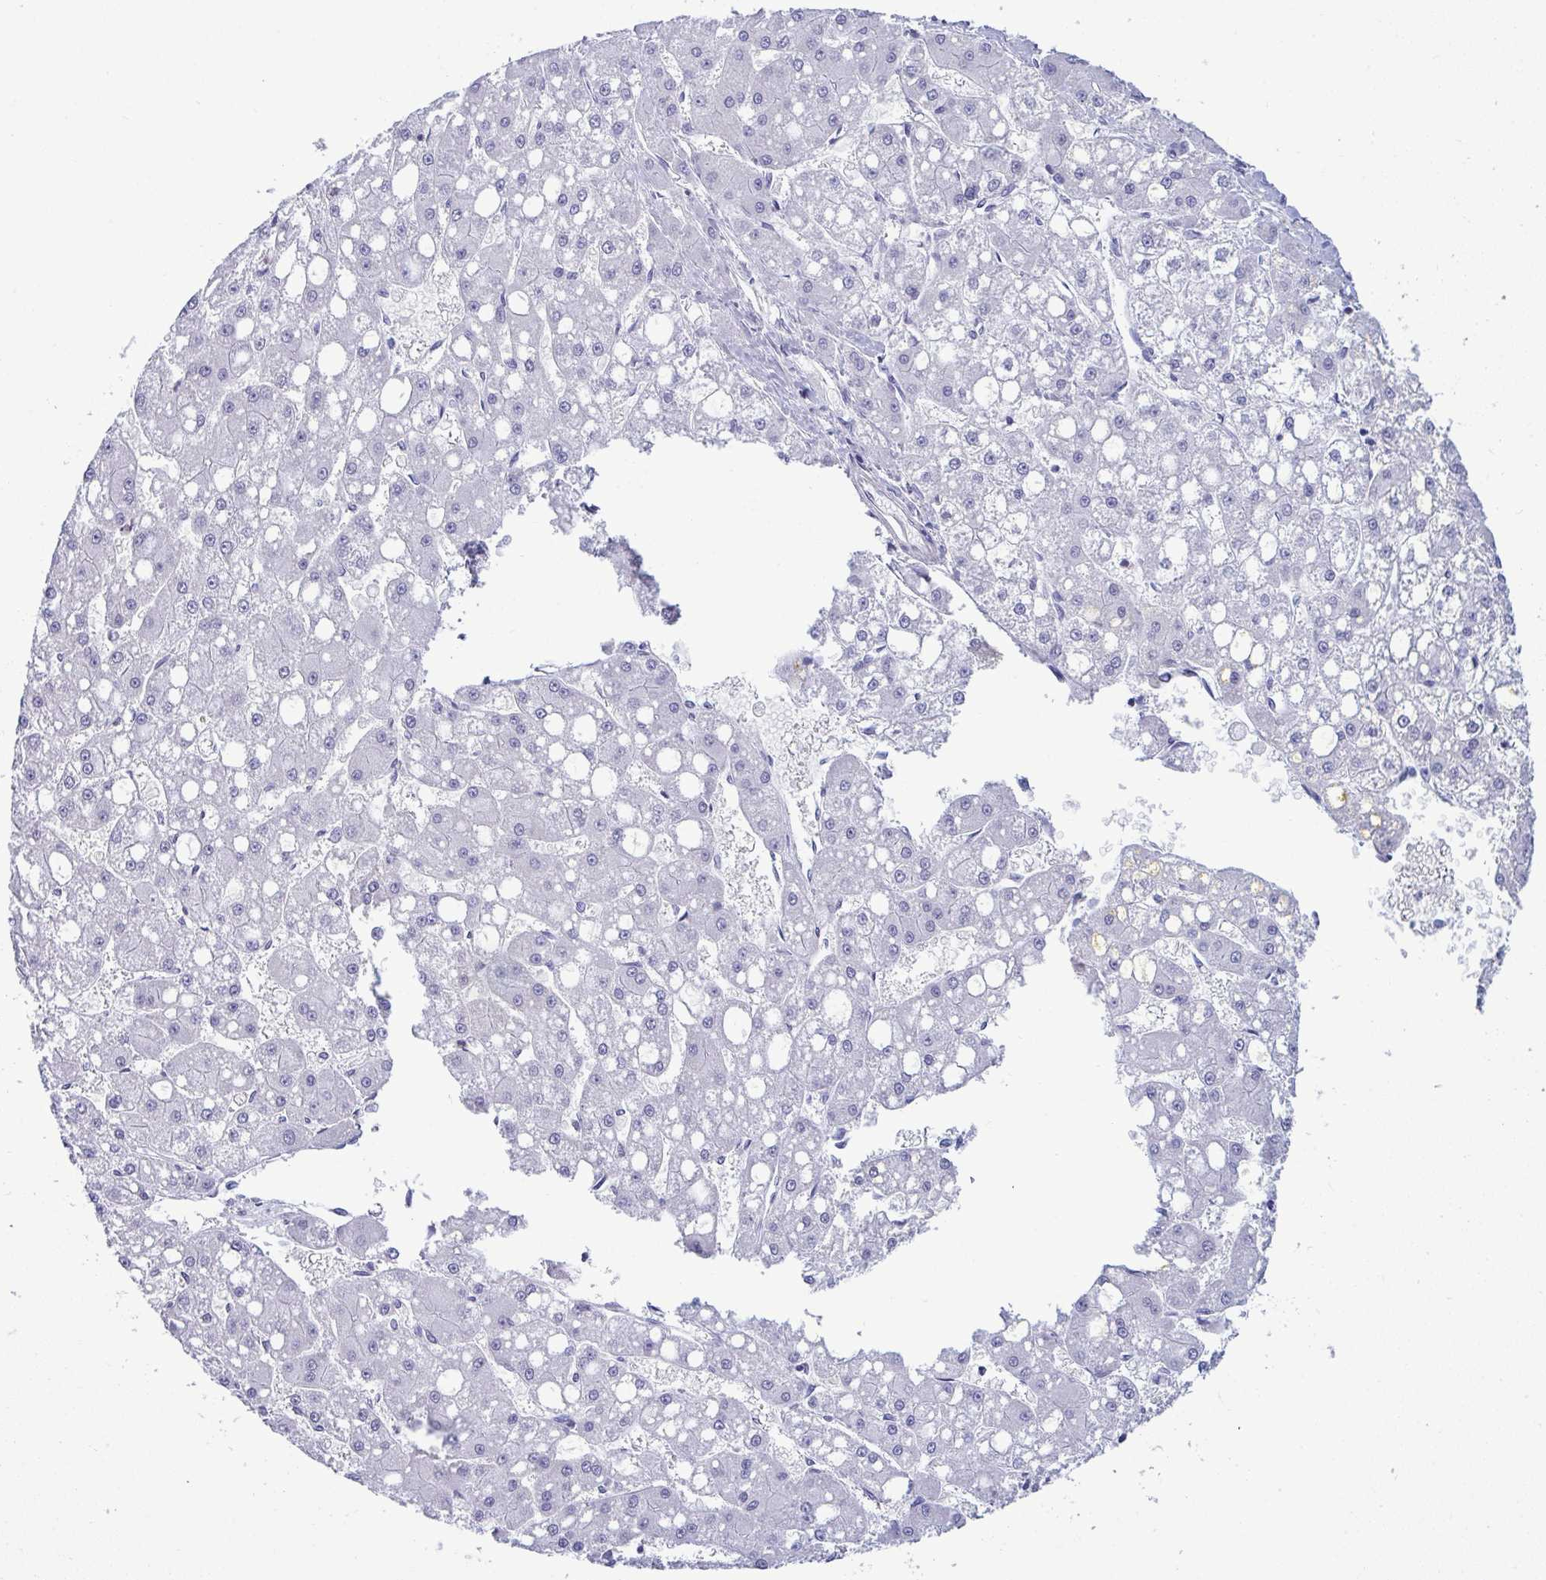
{"staining": {"intensity": "negative", "quantity": "none", "location": "none"}, "tissue": "liver cancer", "cell_type": "Tumor cells", "image_type": "cancer", "snomed": [{"axis": "morphology", "description": "Carcinoma, Hepatocellular, NOS"}, {"axis": "topography", "description": "Liver"}], "caption": "This photomicrograph is of liver cancer (hepatocellular carcinoma) stained with IHC to label a protein in brown with the nuclei are counter-stained blue. There is no positivity in tumor cells.", "gene": "SLC30A6", "patient": {"sex": "male", "age": 67}}